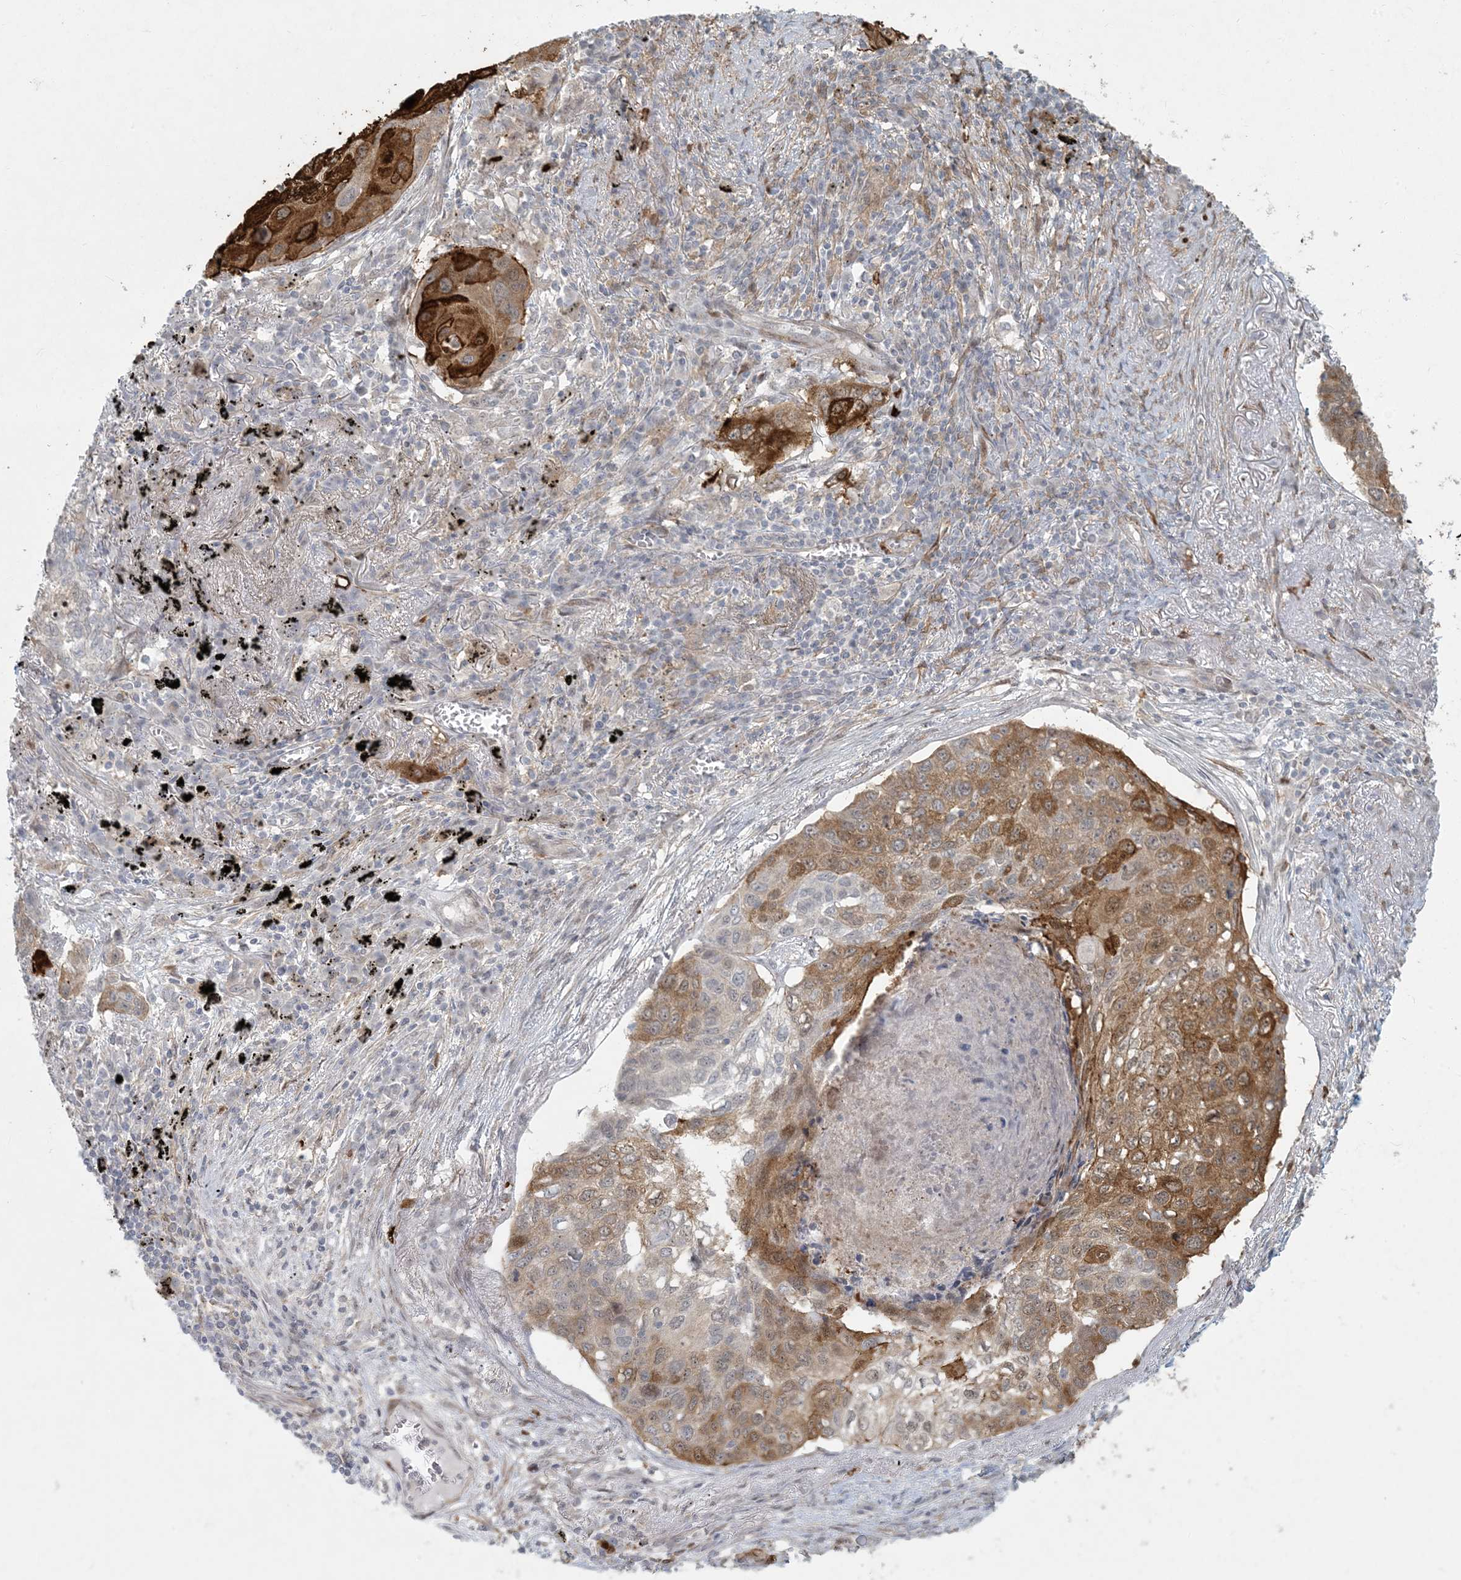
{"staining": {"intensity": "strong", "quantity": "25%-75%", "location": "cytoplasmic/membranous"}, "tissue": "lung cancer", "cell_type": "Tumor cells", "image_type": "cancer", "snomed": [{"axis": "morphology", "description": "Squamous cell carcinoma, NOS"}, {"axis": "topography", "description": "Lung"}], "caption": "Human lung squamous cell carcinoma stained with a brown dye displays strong cytoplasmic/membranous positive expression in about 25%-75% of tumor cells.", "gene": "BCORL1", "patient": {"sex": "female", "age": 63}}